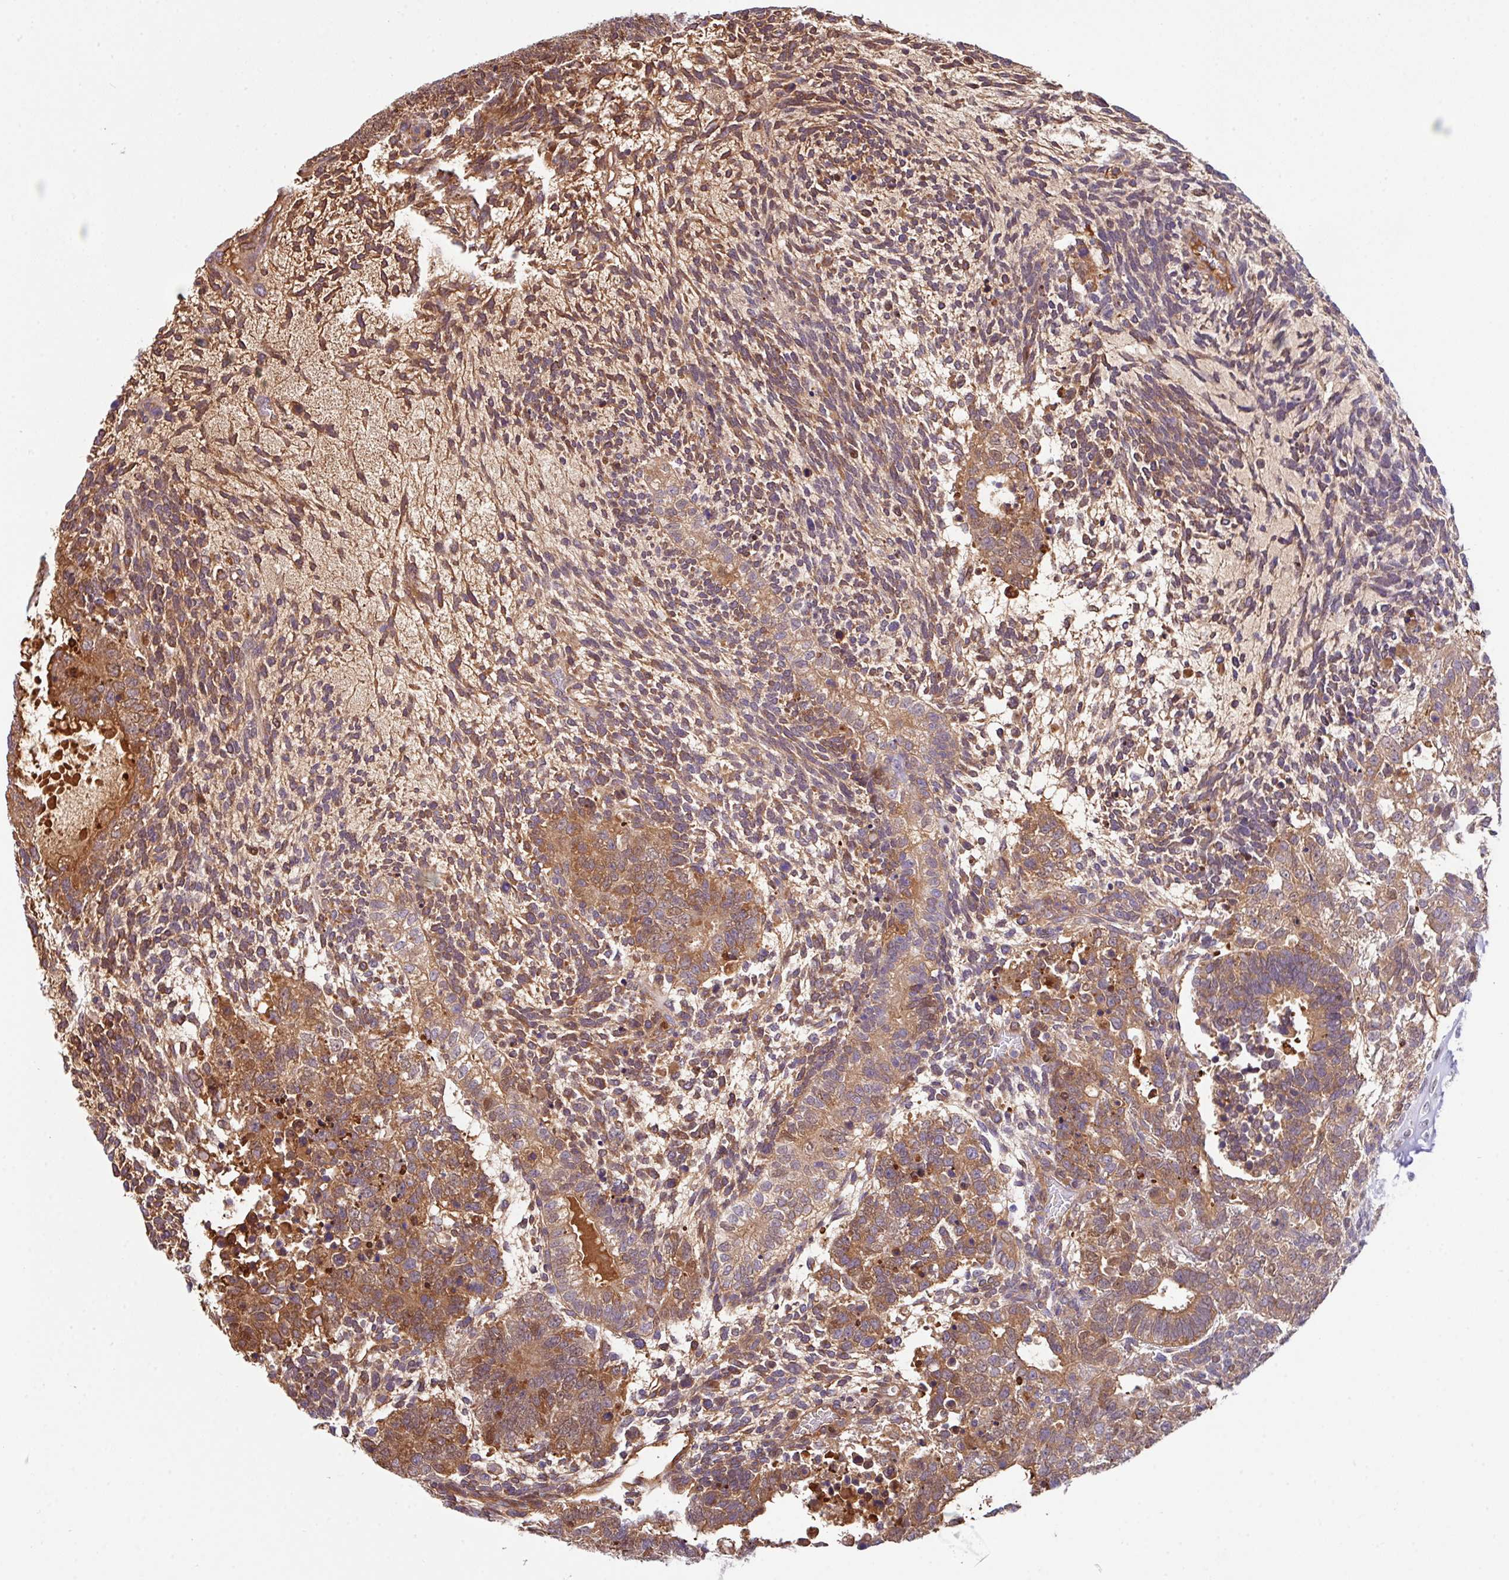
{"staining": {"intensity": "moderate", "quantity": ">75%", "location": "cytoplasmic/membranous"}, "tissue": "testis cancer", "cell_type": "Tumor cells", "image_type": "cancer", "snomed": [{"axis": "morphology", "description": "Carcinoma, Embryonal, NOS"}, {"axis": "topography", "description": "Testis"}], "caption": "DAB (3,3'-diaminobenzidine) immunohistochemical staining of human testis cancer displays moderate cytoplasmic/membranous protein staining in approximately >75% of tumor cells.", "gene": "DNAL1", "patient": {"sex": "male", "age": 23}}